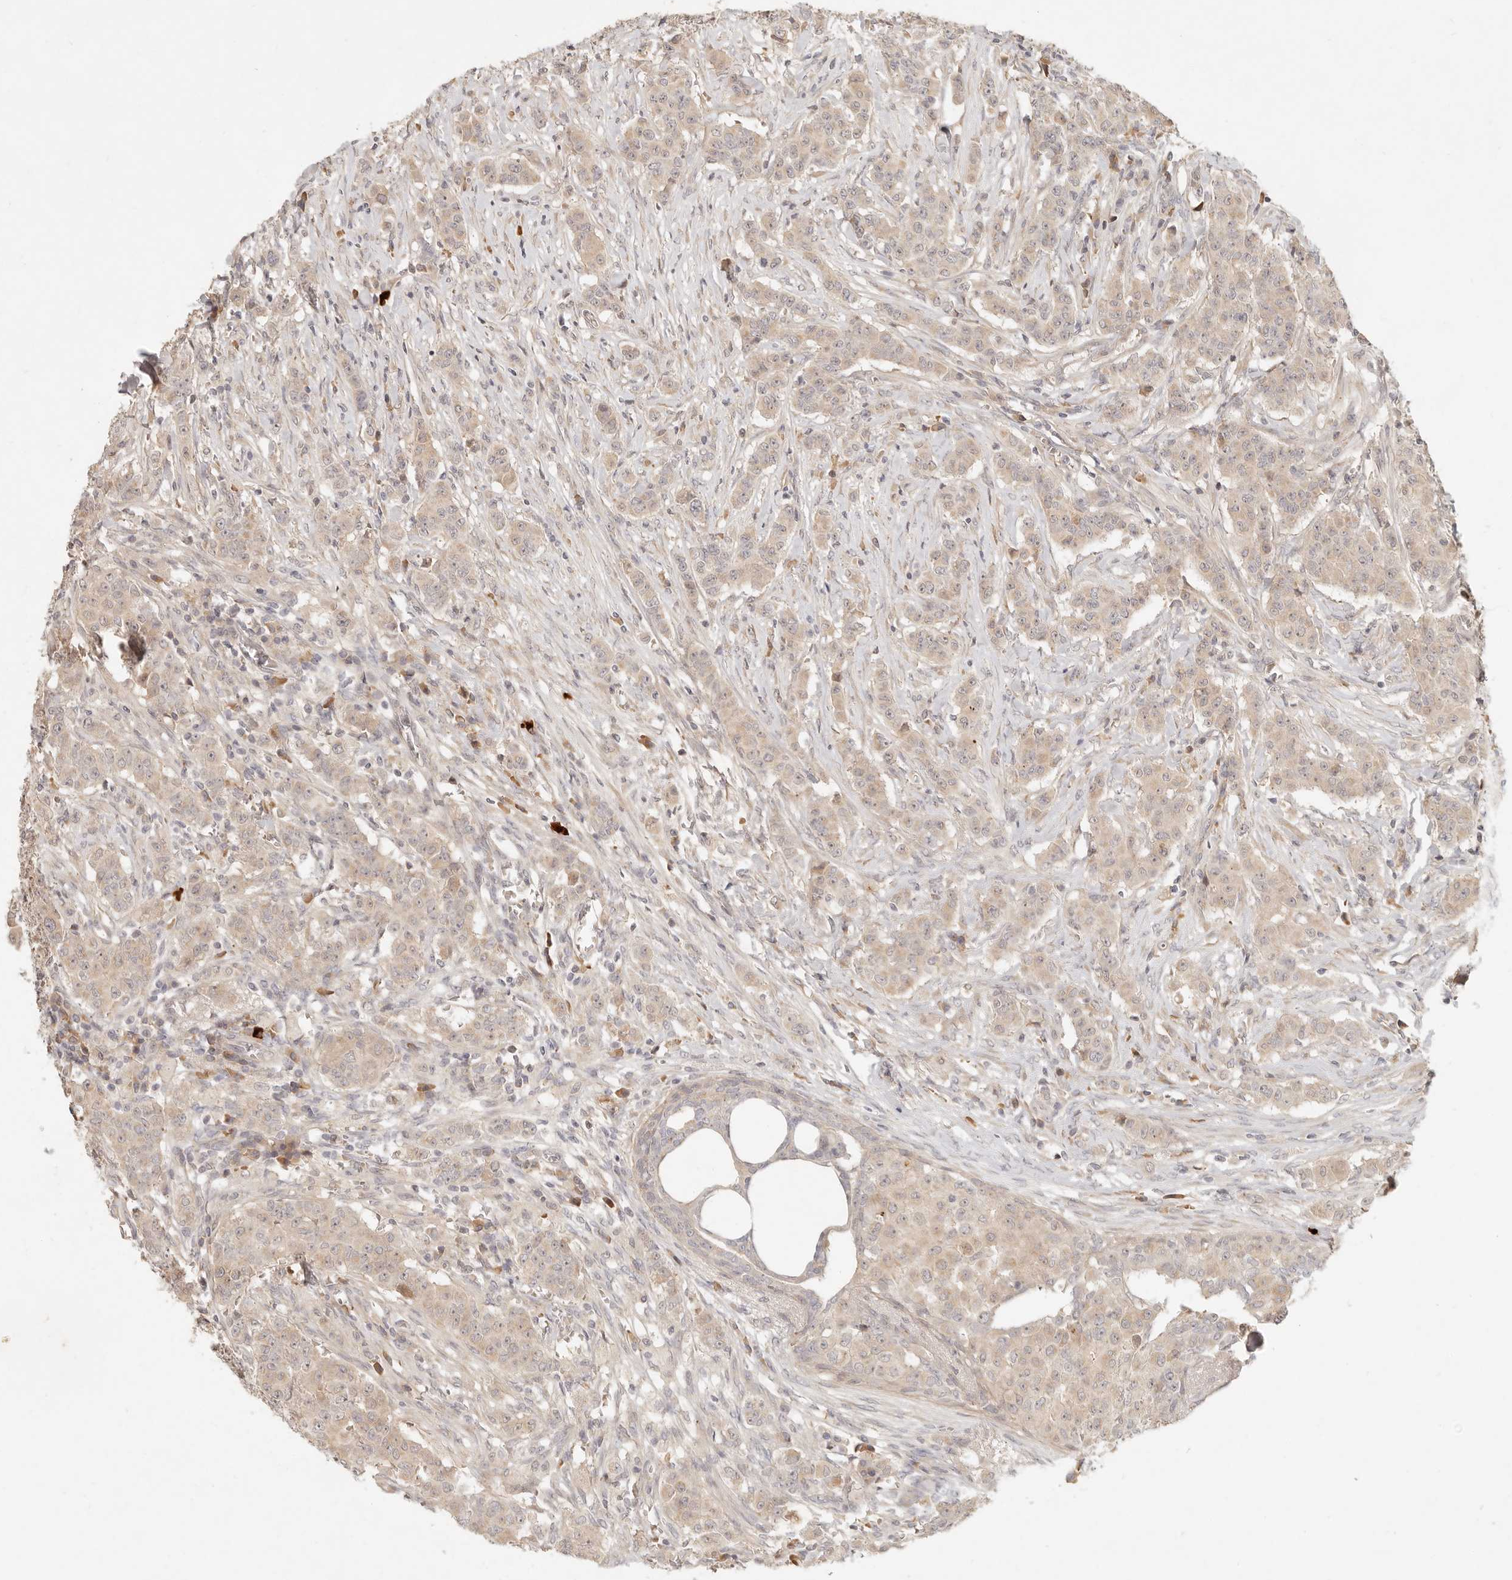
{"staining": {"intensity": "weak", "quantity": ">75%", "location": "cytoplasmic/membranous"}, "tissue": "breast cancer", "cell_type": "Tumor cells", "image_type": "cancer", "snomed": [{"axis": "morphology", "description": "Duct carcinoma"}, {"axis": "topography", "description": "Breast"}], "caption": "Tumor cells show weak cytoplasmic/membranous positivity in about >75% of cells in breast cancer.", "gene": "UBXN11", "patient": {"sex": "female", "age": 40}}